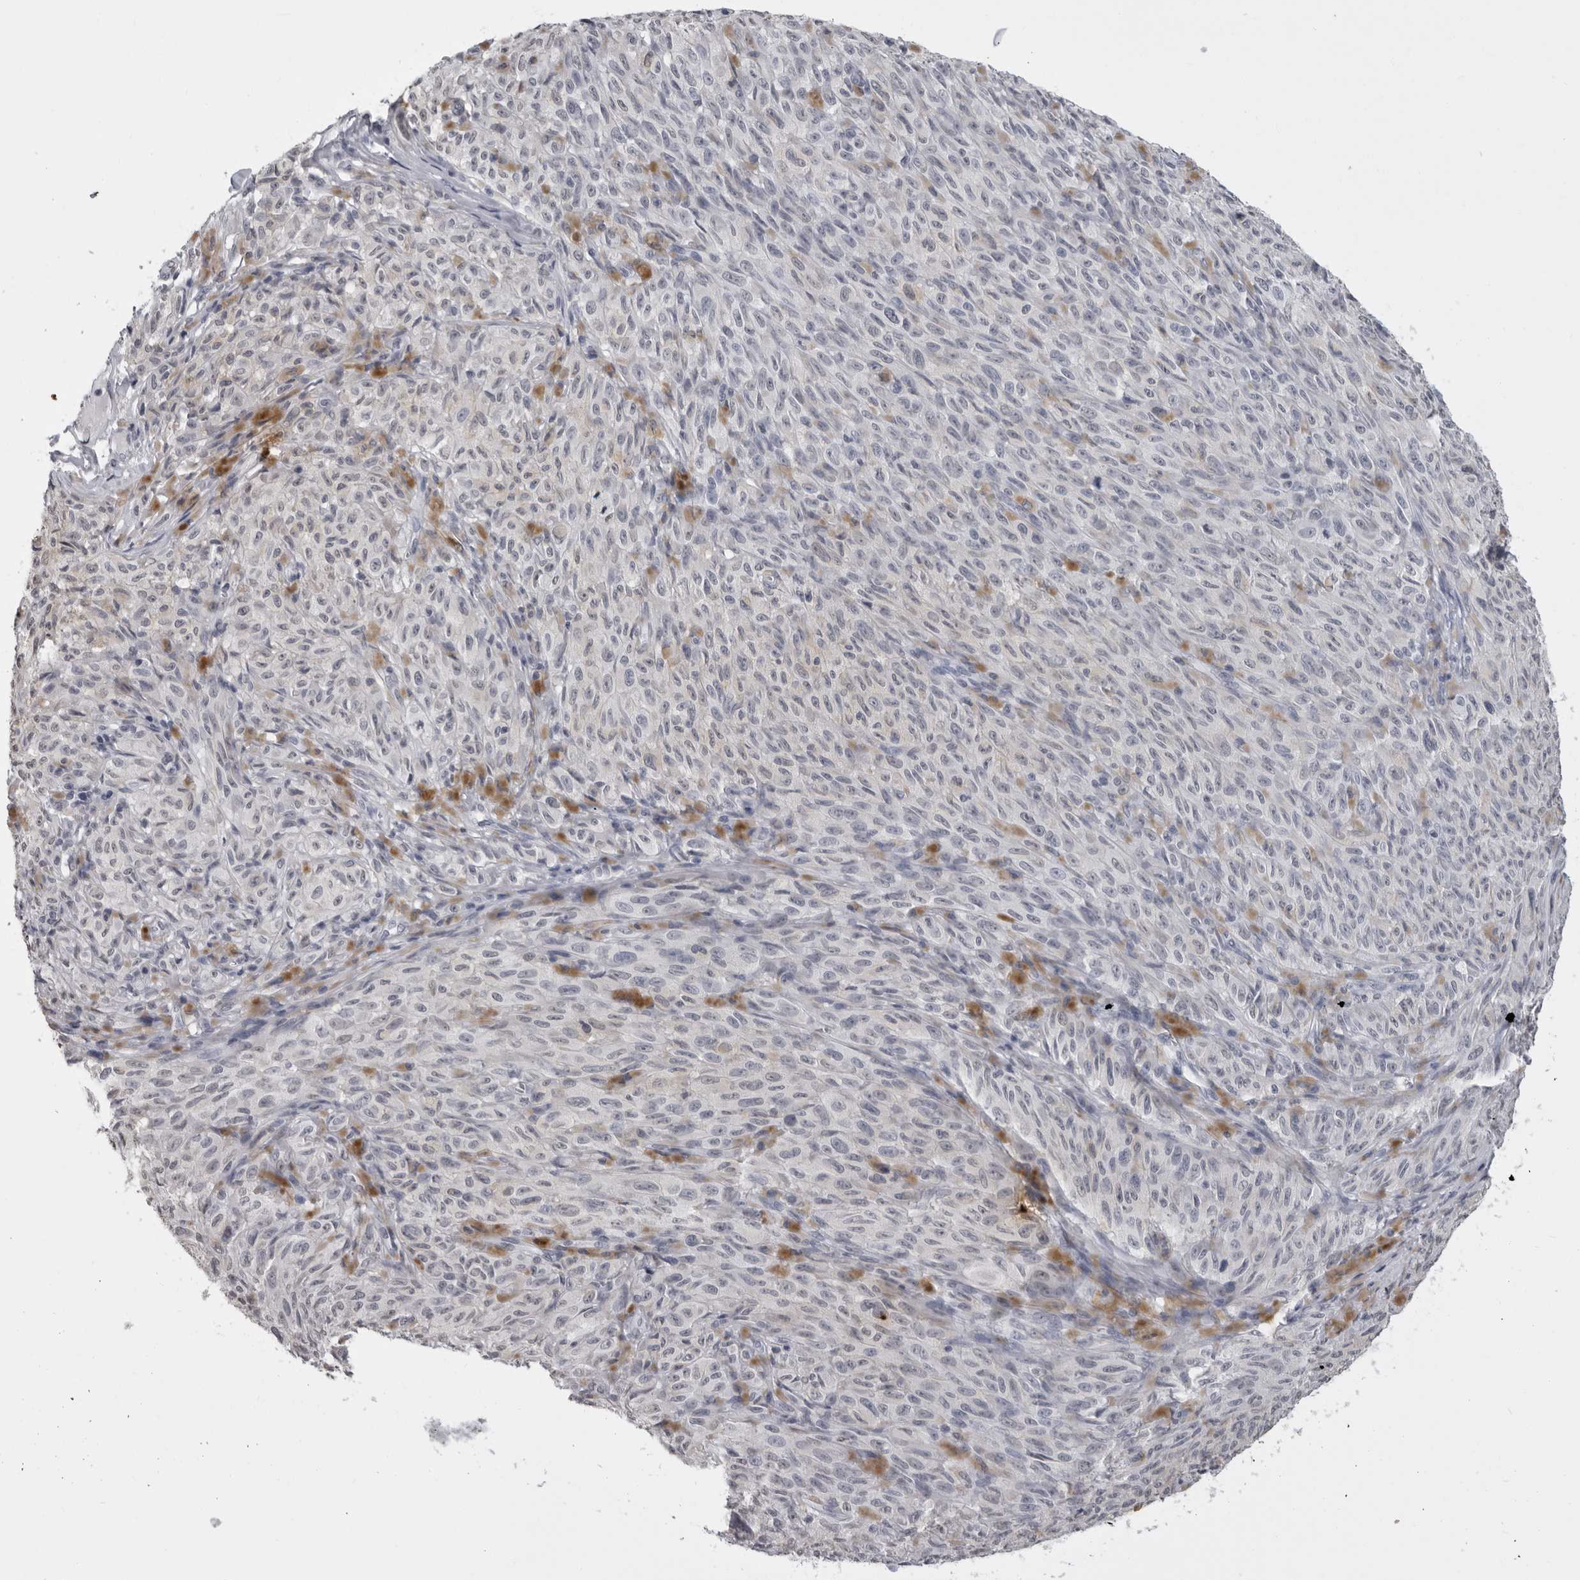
{"staining": {"intensity": "negative", "quantity": "none", "location": "none"}, "tissue": "melanoma", "cell_type": "Tumor cells", "image_type": "cancer", "snomed": [{"axis": "morphology", "description": "Malignant melanoma, NOS"}, {"axis": "topography", "description": "Skin"}], "caption": "Tumor cells are negative for protein expression in human melanoma. The staining was performed using DAB (3,3'-diaminobenzidine) to visualize the protein expression in brown, while the nuclei were stained in blue with hematoxylin (Magnification: 20x).", "gene": "HEPACAM", "patient": {"sex": "female", "age": 82}}